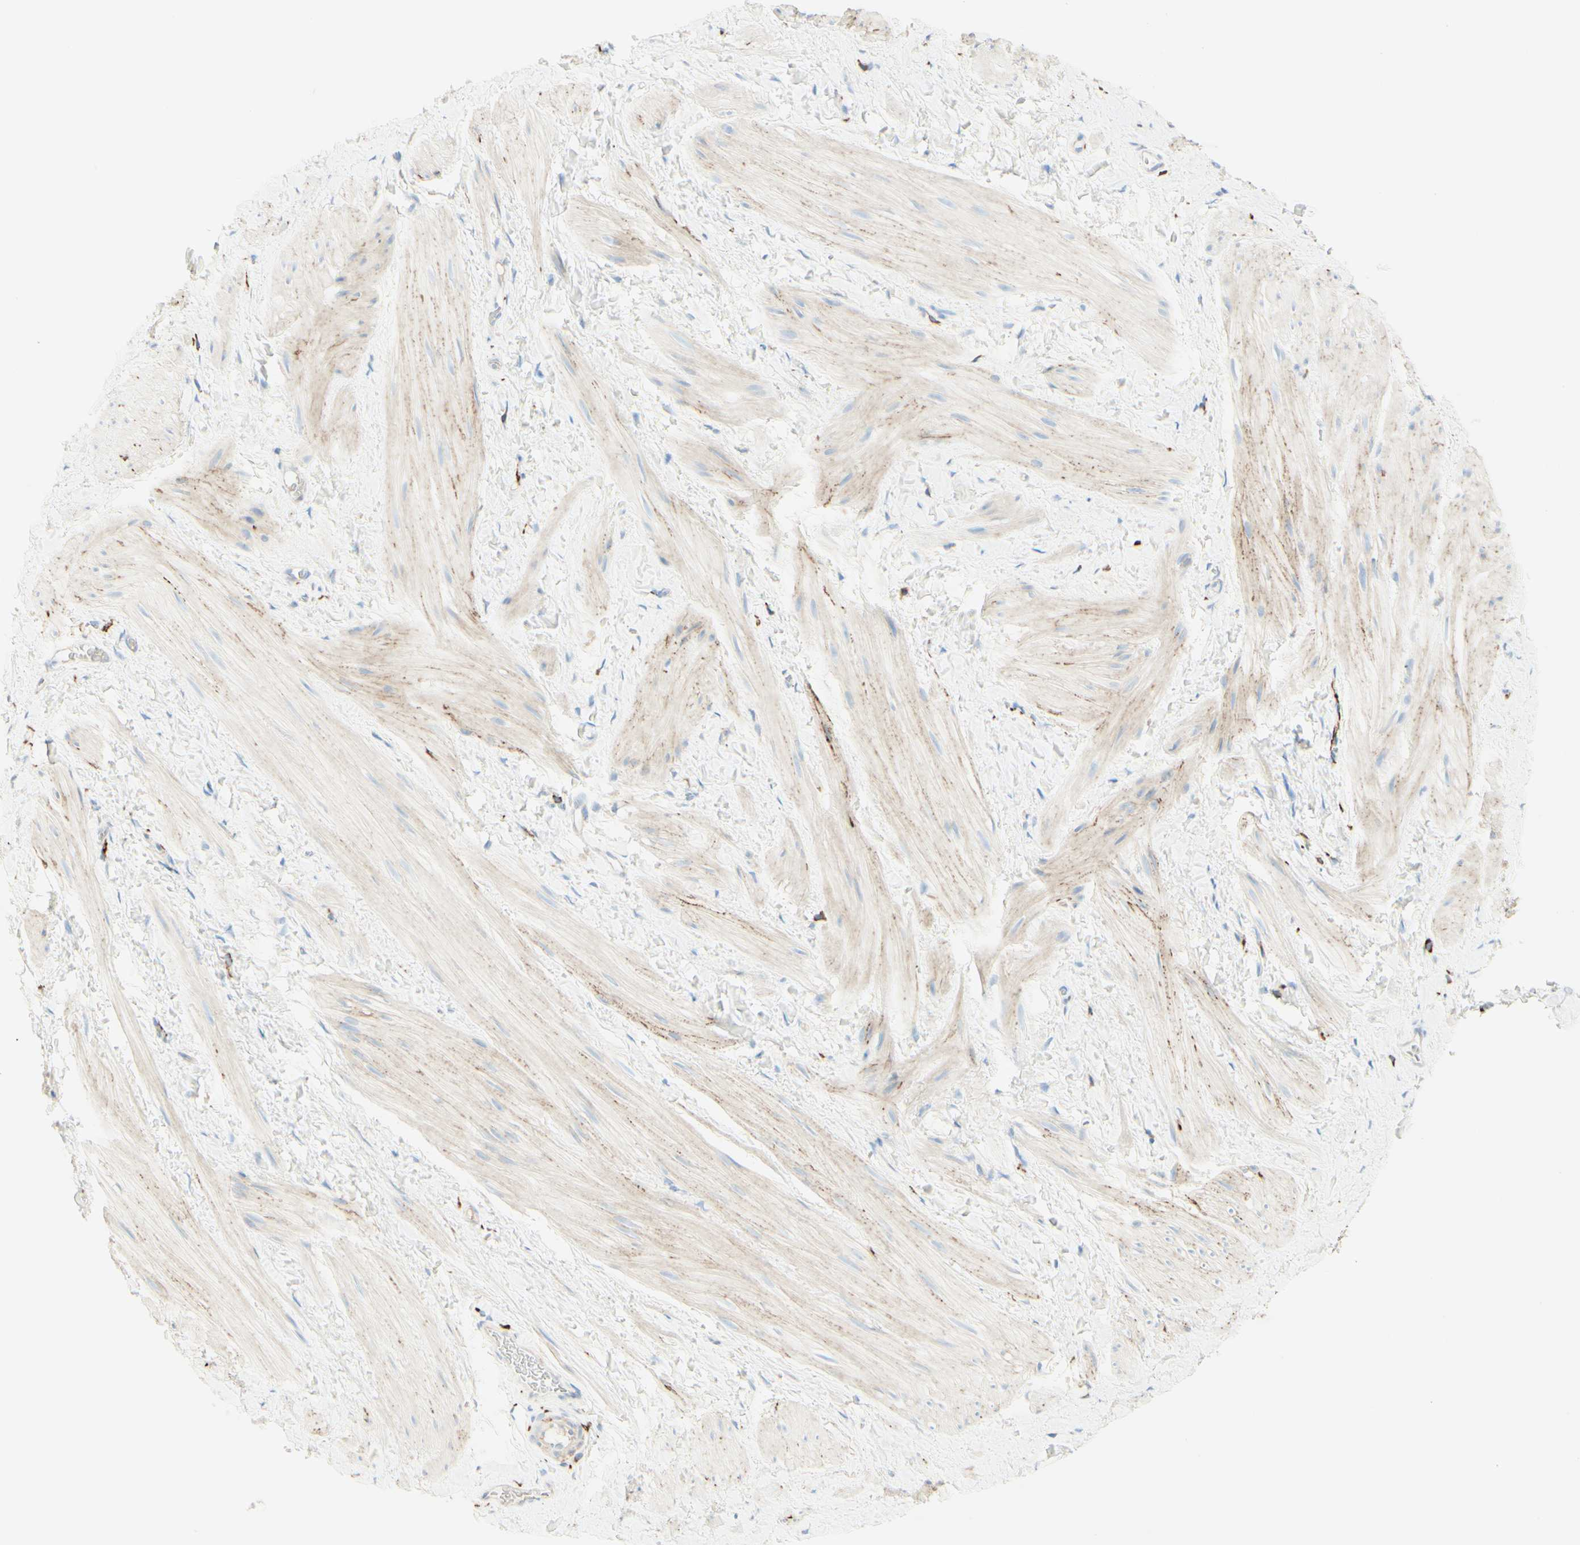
{"staining": {"intensity": "weak", "quantity": ">75%", "location": "cytoplasmic/membranous"}, "tissue": "smooth muscle", "cell_type": "Smooth muscle cells", "image_type": "normal", "snomed": [{"axis": "morphology", "description": "Normal tissue, NOS"}, {"axis": "topography", "description": "Smooth muscle"}], "caption": "The histopathology image exhibits immunohistochemical staining of unremarkable smooth muscle. There is weak cytoplasmic/membranous staining is seen in about >75% of smooth muscle cells. (IHC, brightfield microscopy, high magnification).", "gene": "ALCAM", "patient": {"sex": "male", "age": 16}}